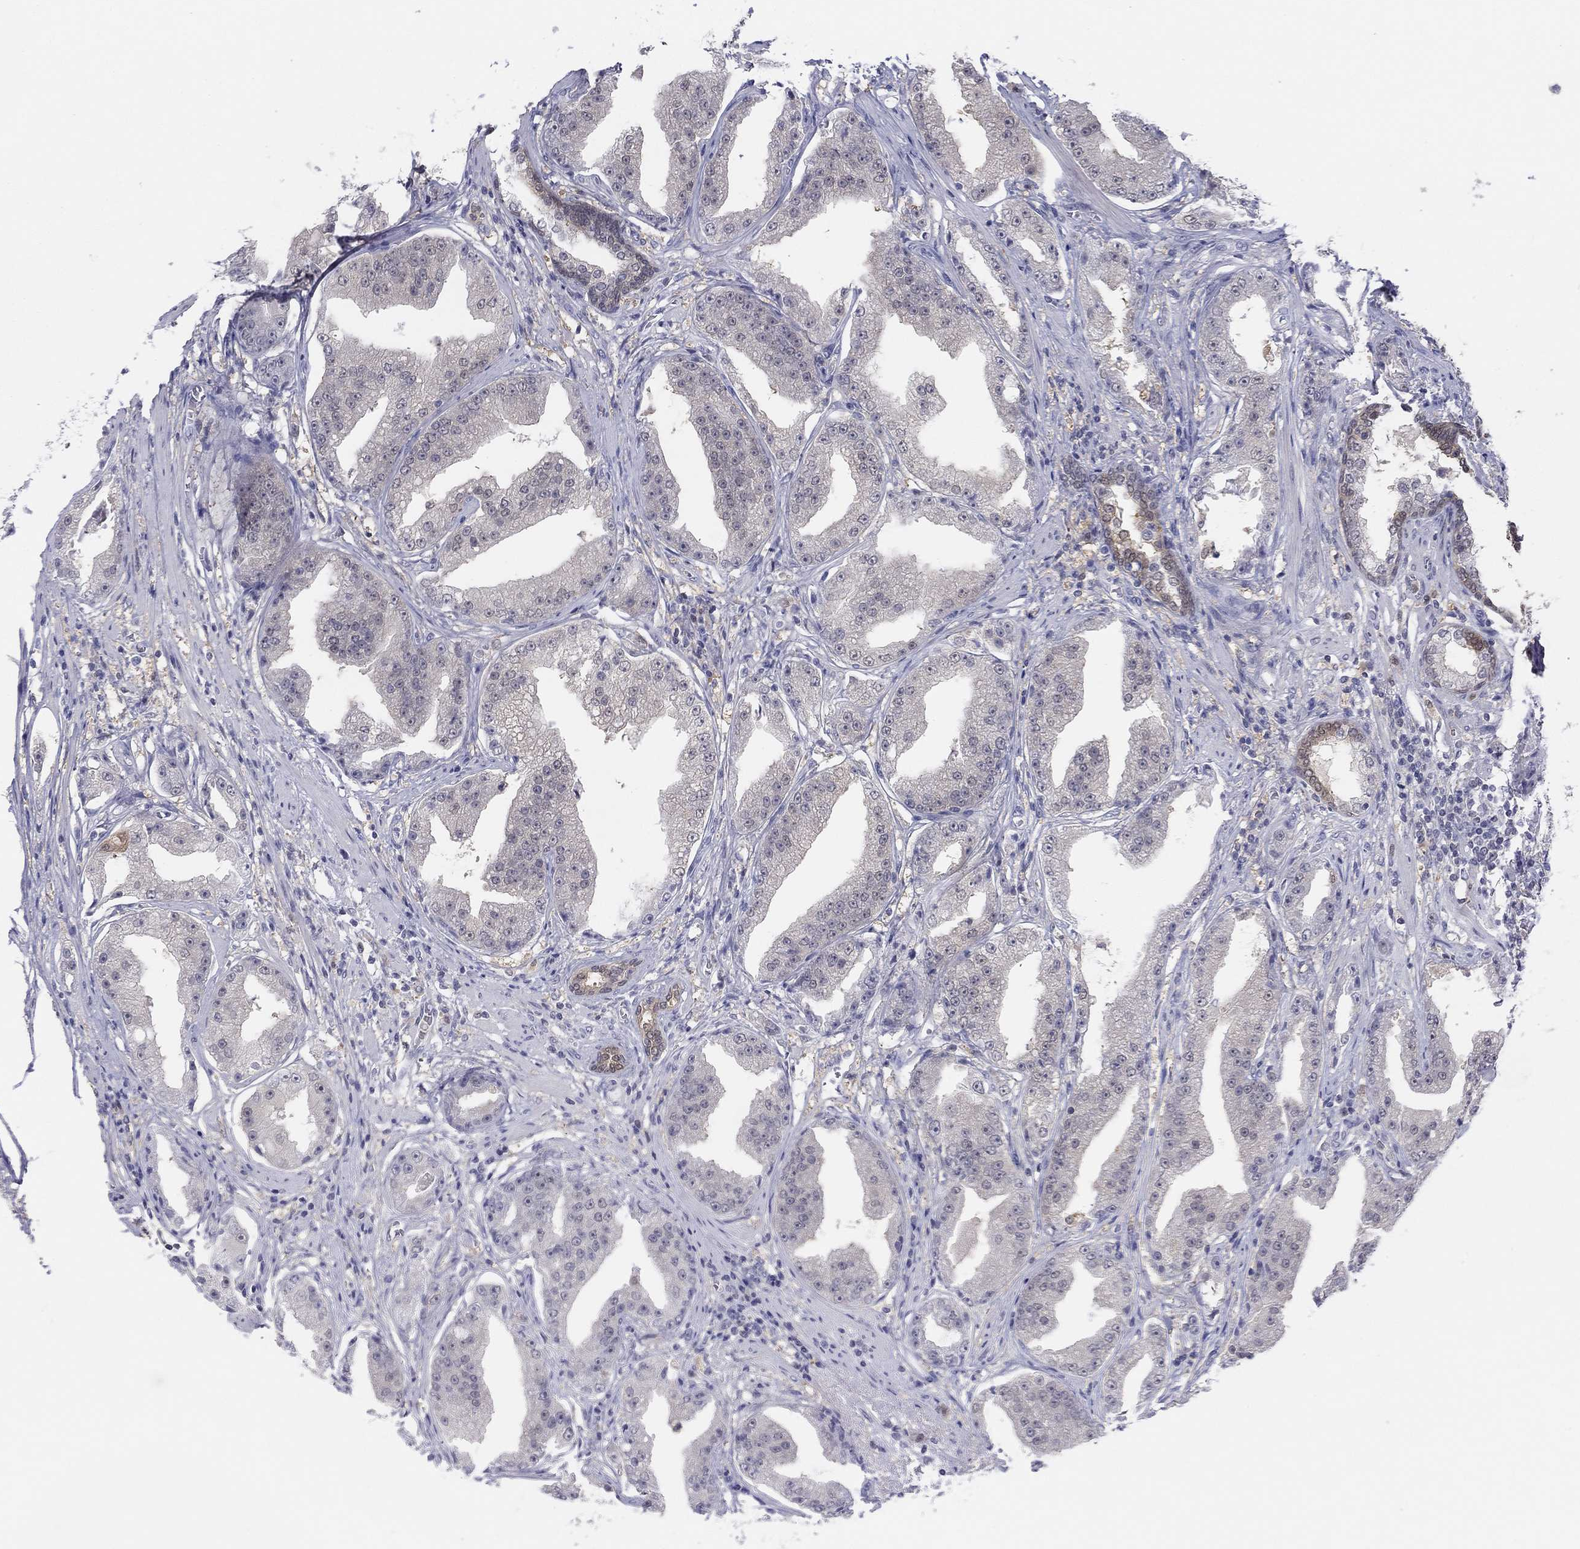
{"staining": {"intensity": "negative", "quantity": "none", "location": "none"}, "tissue": "prostate cancer", "cell_type": "Tumor cells", "image_type": "cancer", "snomed": [{"axis": "morphology", "description": "Adenocarcinoma, Low grade"}, {"axis": "topography", "description": "Prostate"}], "caption": "Immunohistochemical staining of human adenocarcinoma (low-grade) (prostate) shows no significant staining in tumor cells.", "gene": "PDXK", "patient": {"sex": "male", "age": 62}}